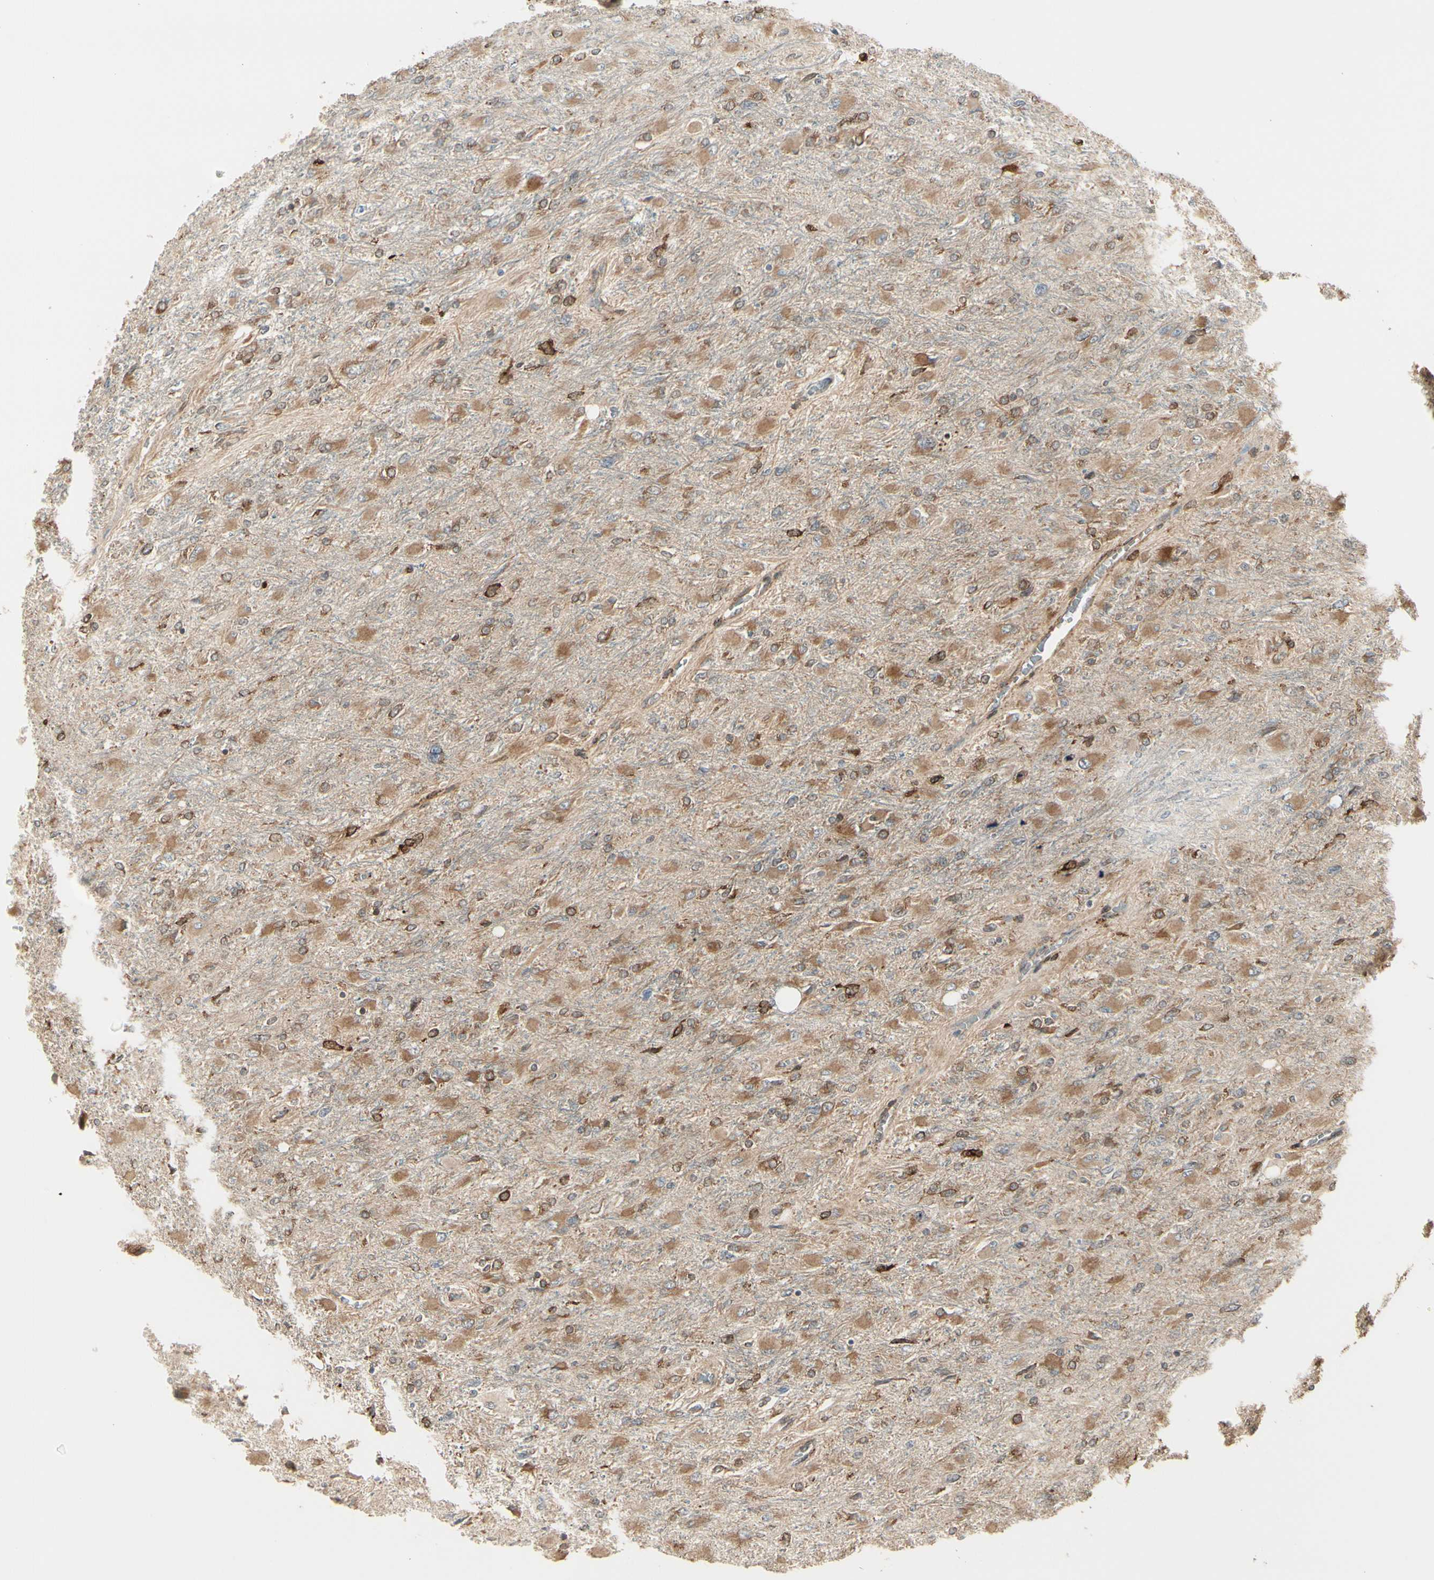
{"staining": {"intensity": "moderate", "quantity": ">75%", "location": "cytoplasmic/membranous"}, "tissue": "glioma", "cell_type": "Tumor cells", "image_type": "cancer", "snomed": [{"axis": "morphology", "description": "Glioma, malignant, High grade"}, {"axis": "topography", "description": "Cerebral cortex"}], "caption": "Glioma tissue shows moderate cytoplasmic/membranous positivity in approximately >75% of tumor cells", "gene": "HSP90B1", "patient": {"sex": "female", "age": 36}}